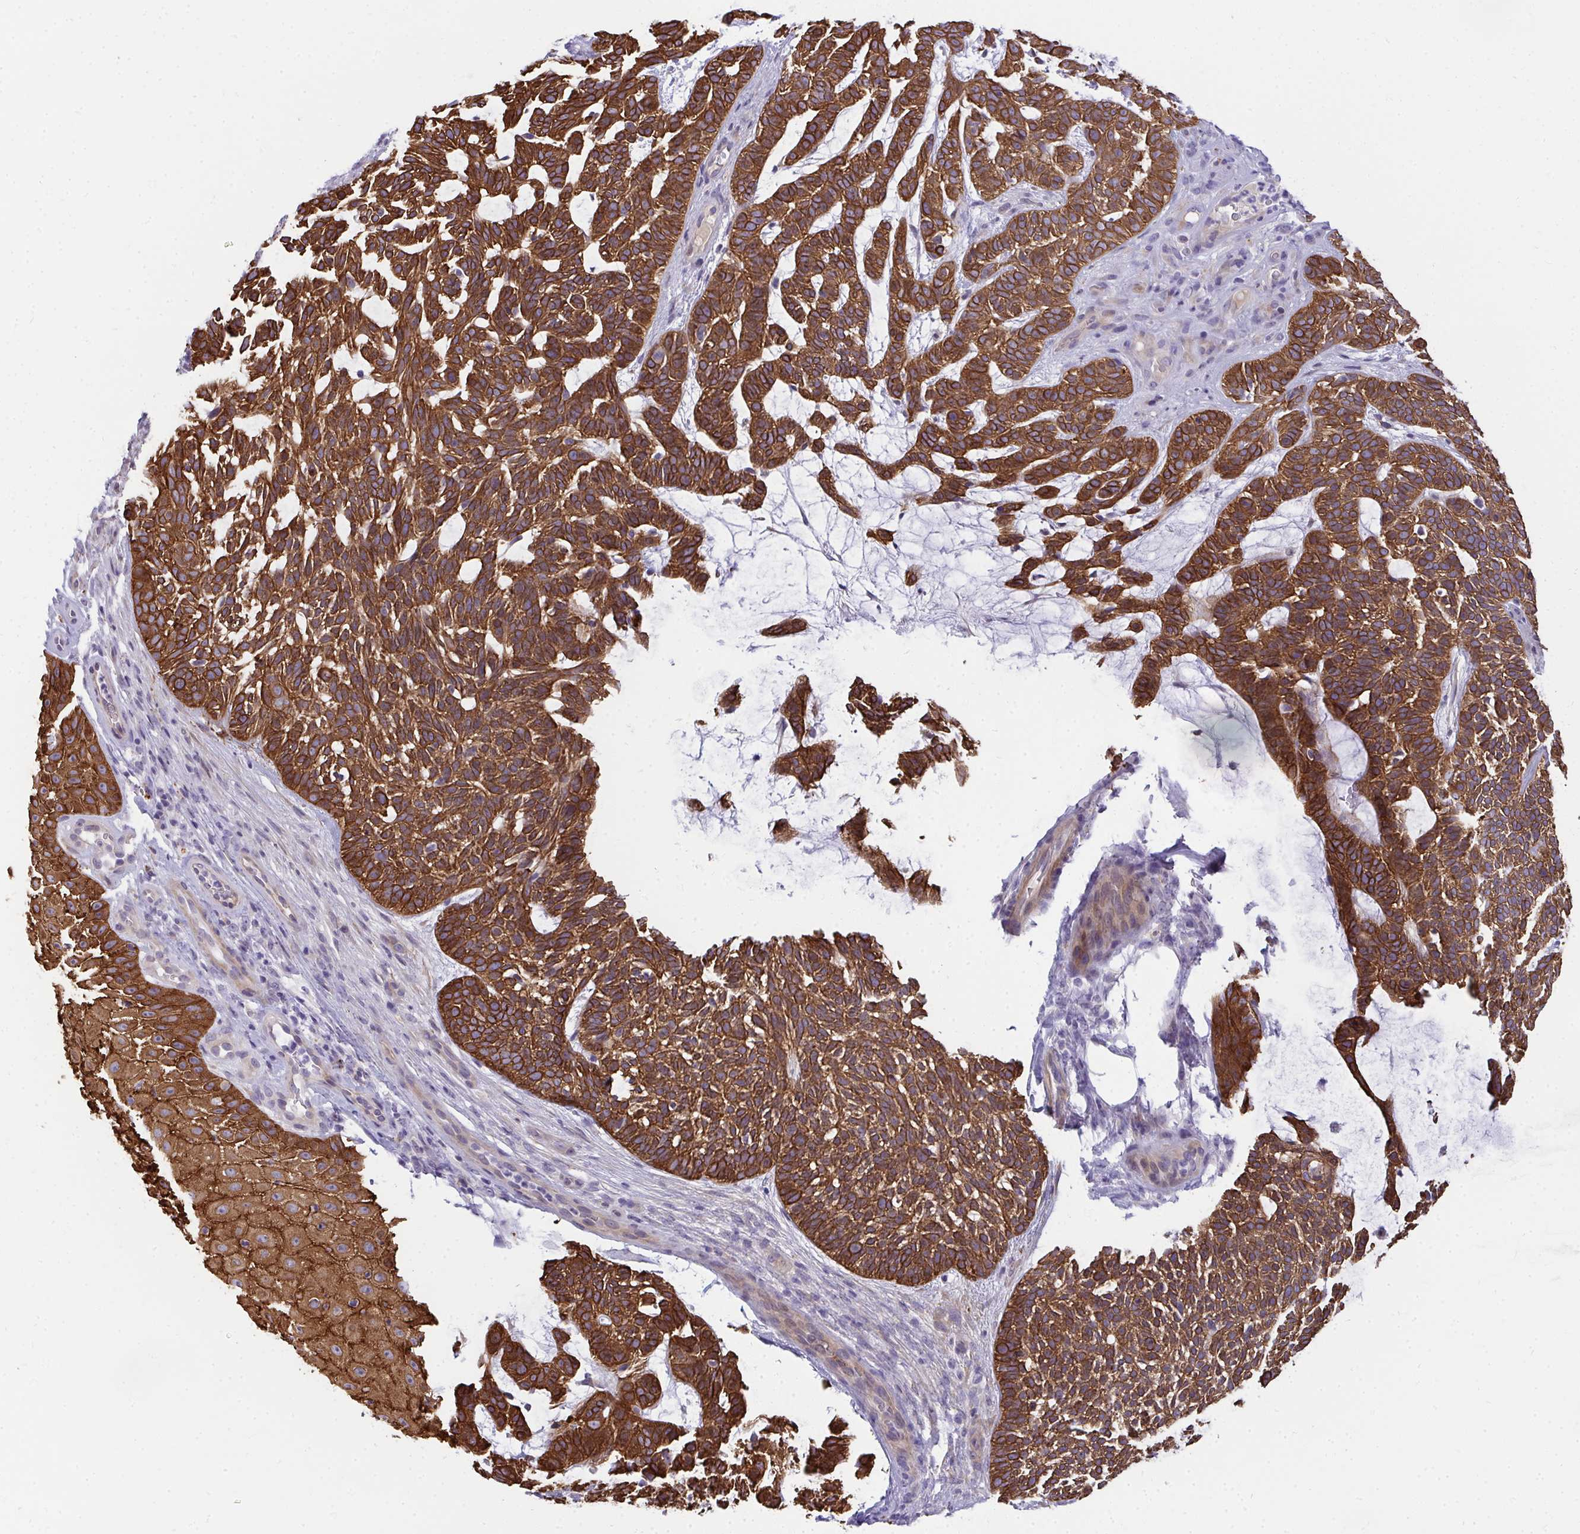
{"staining": {"intensity": "strong", "quantity": ">75%", "location": "cytoplasmic/membranous"}, "tissue": "skin cancer", "cell_type": "Tumor cells", "image_type": "cancer", "snomed": [{"axis": "morphology", "description": "Basal cell carcinoma"}, {"axis": "topography", "description": "Skin"}, {"axis": "topography", "description": "Skin, foot"}], "caption": "An image of human skin cancer (basal cell carcinoma) stained for a protein demonstrates strong cytoplasmic/membranous brown staining in tumor cells.", "gene": "AK5", "patient": {"sex": "female", "age": 77}}